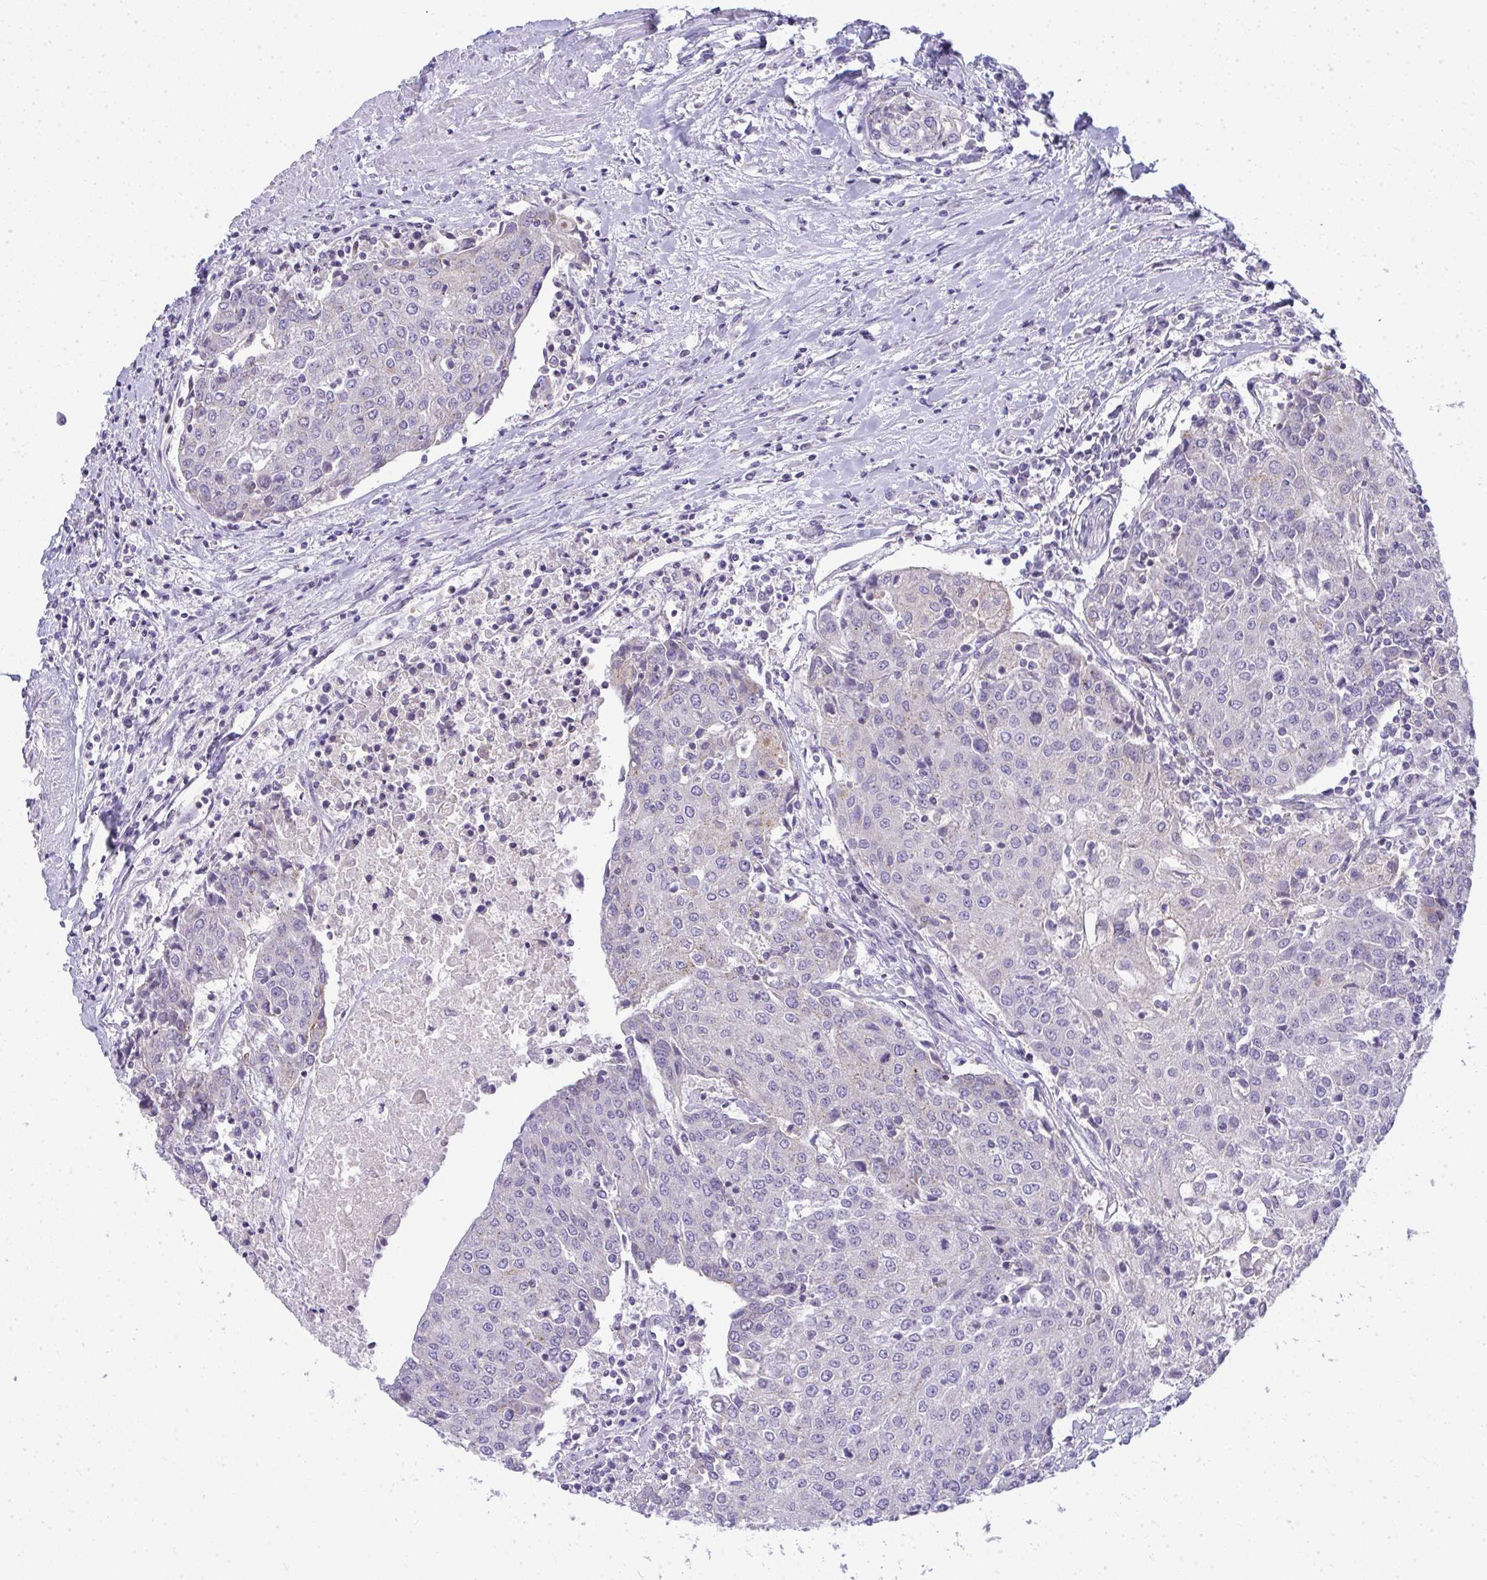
{"staining": {"intensity": "negative", "quantity": "none", "location": "none"}, "tissue": "urothelial cancer", "cell_type": "Tumor cells", "image_type": "cancer", "snomed": [{"axis": "morphology", "description": "Urothelial carcinoma, High grade"}, {"axis": "topography", "description": "Urinary bladder"}], "caption": "Immunohistochemical staining of human urothelial carcinoma (high-grade) reveals no significant staining in tumor cells.", "gene": "VPS4B", "patient": {"sex": "female", "age": 85}}